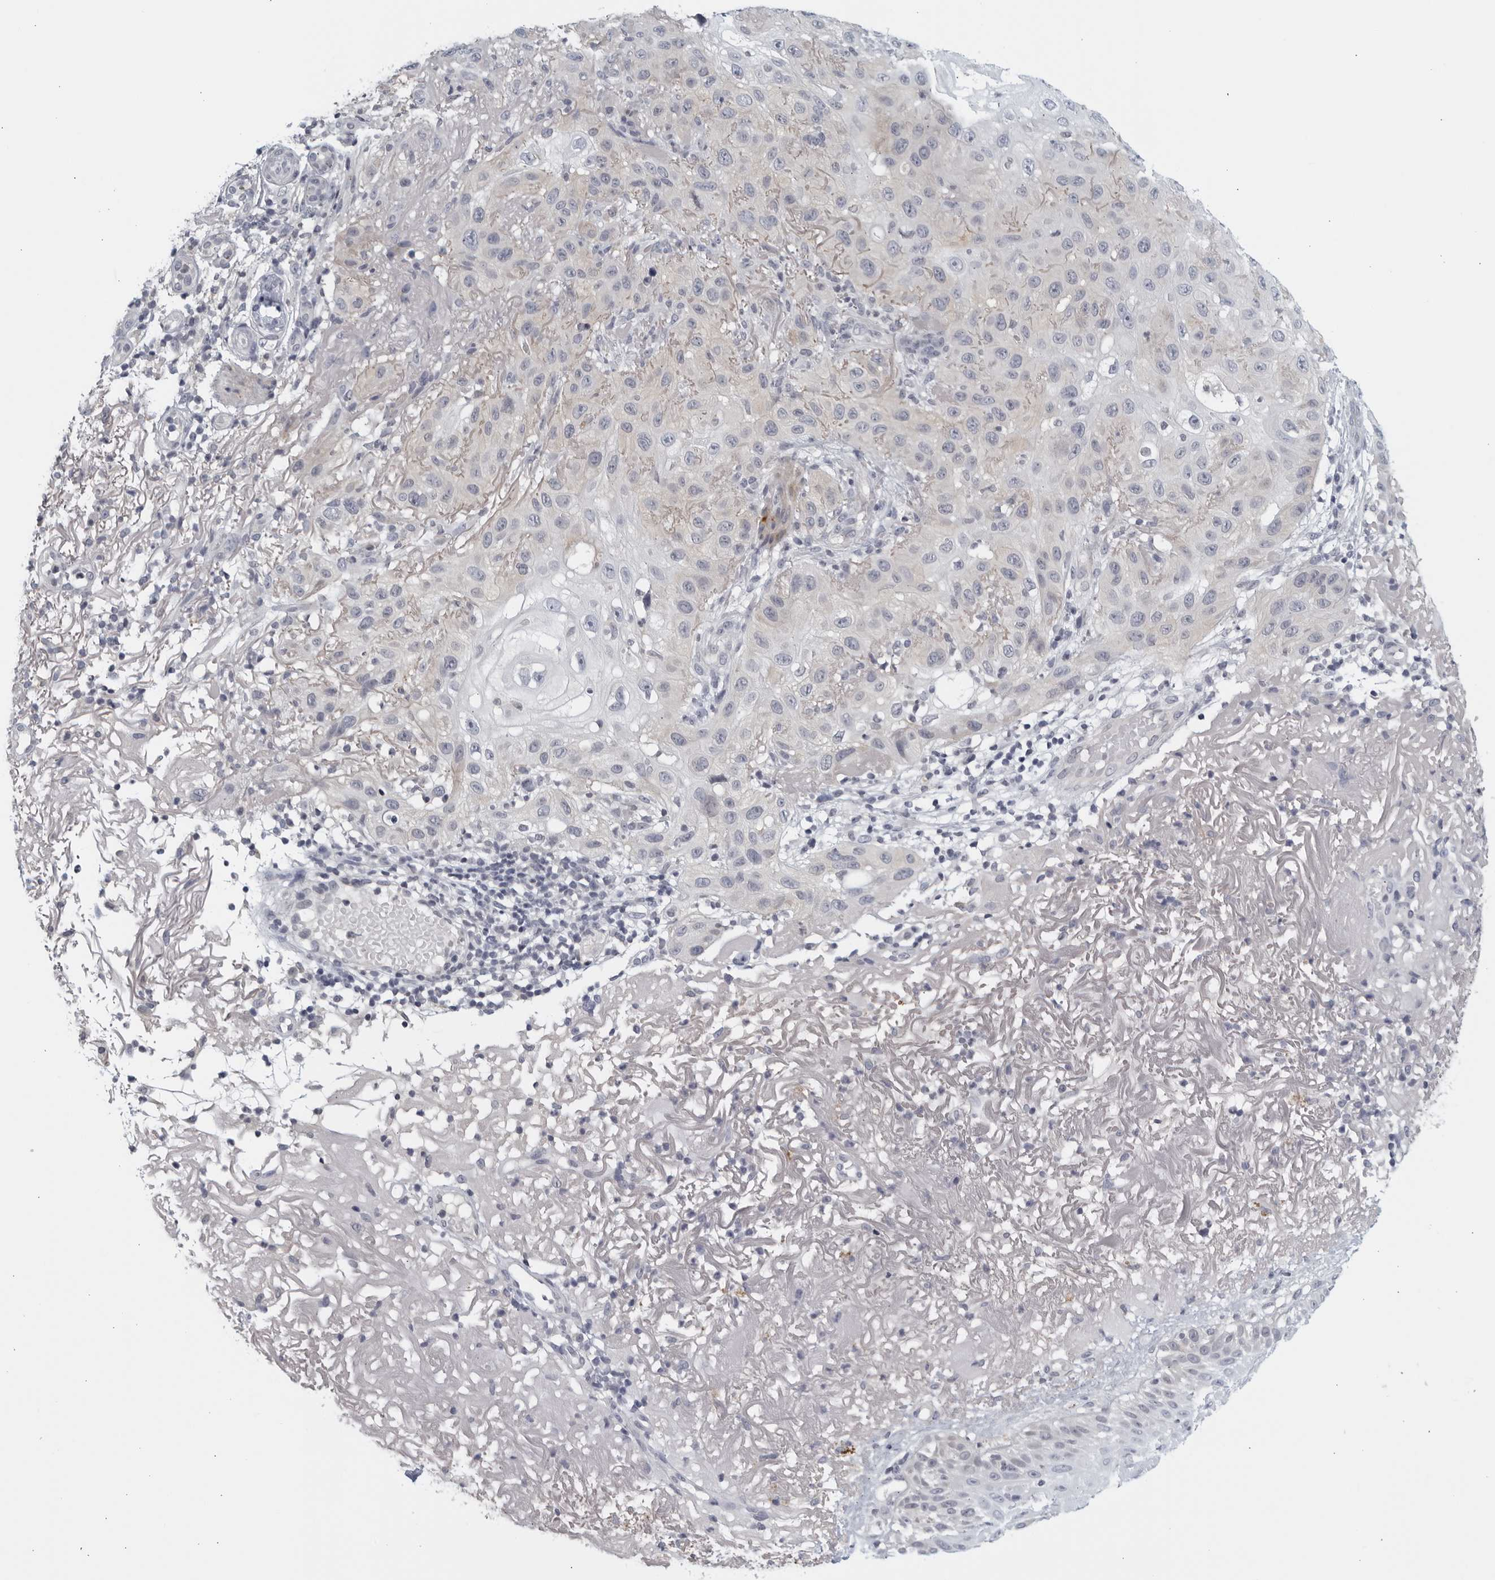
{"staining": {"intensity": "negative", "quantity": "none", "location": "none"}, "tissue": "skin cancer", "cell_type": "Tumor cells", "image_type": "cancer", "snomed": [{"axis": "morphology", "description": "Normal tissue, NOS"}, {"axis": "morphology", "description": "Squamous cell carcinoma, NOS"}, {"axis": "topography", "description": "Skin"}], "caption": "An immunohistochemistry (IHC) image of skin cancer is shown. There is no staining in tumor cells of skin cancer. Brightfield microscopy of IHC stained with DAB (3,3'-diaminobenzidine) (brown) and hematoxylin (blue), captured at high magnification.", "gene": "MATN1", "patient": {"sex": "female", "age": 96}}